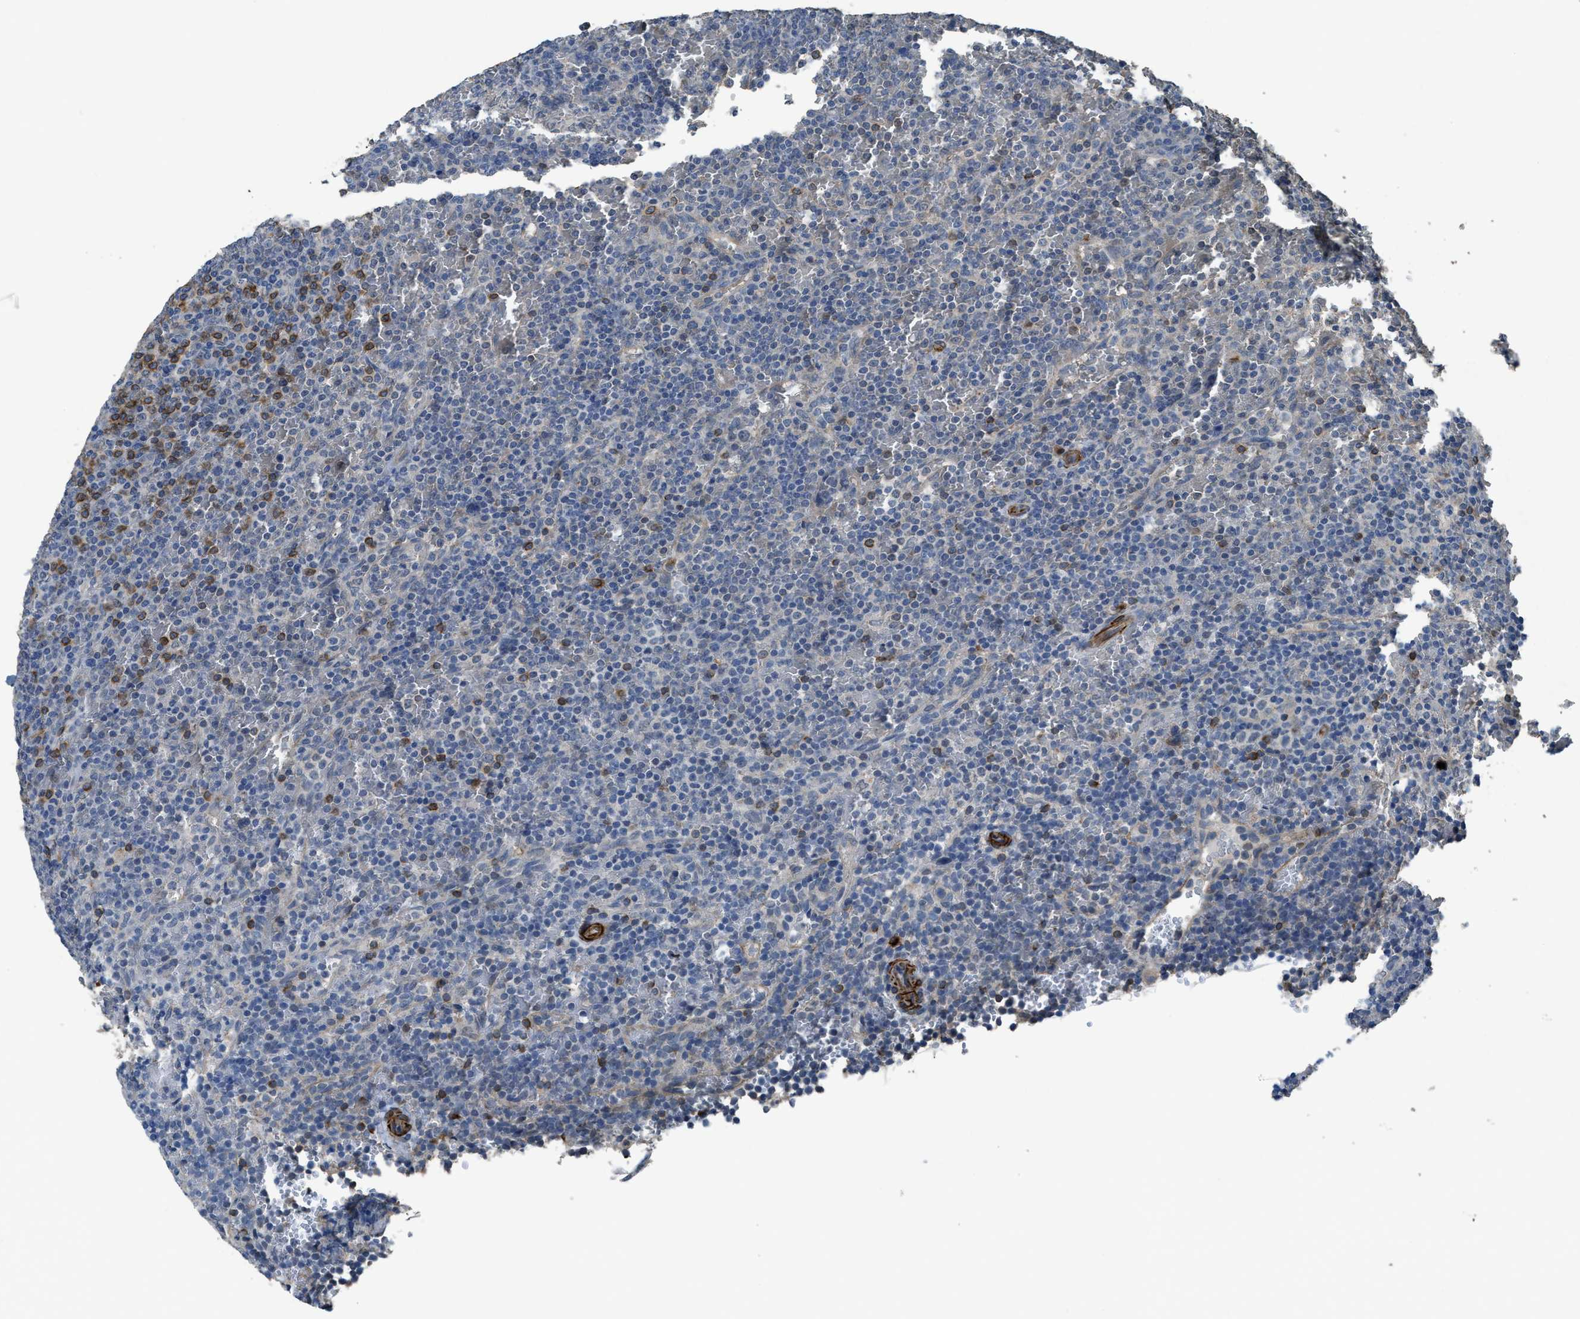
{"staining": {"intensity": "strong", "quantity": "<25%", "location": "cytoplasmic/membranous"}, "tissue": "lymphoma", "cell_type": "Tumor cells", "image_type": "cancer", "snomed": [{"axis": "morphology", "description": "Malignant lymphoma, non-Hodgkin's type, Low grade"}, {"axis": "topography", "description": "Spleen"}], "caption": "Protein expression analysis of human malignant lymphoma, non-Hodgkin's type (low-grade) reveals strong cytoplasmic/membranous staining in about <25% of tumor cells.", "gene": "SYNM", "patient": {"sex": "female", "age": 77}}